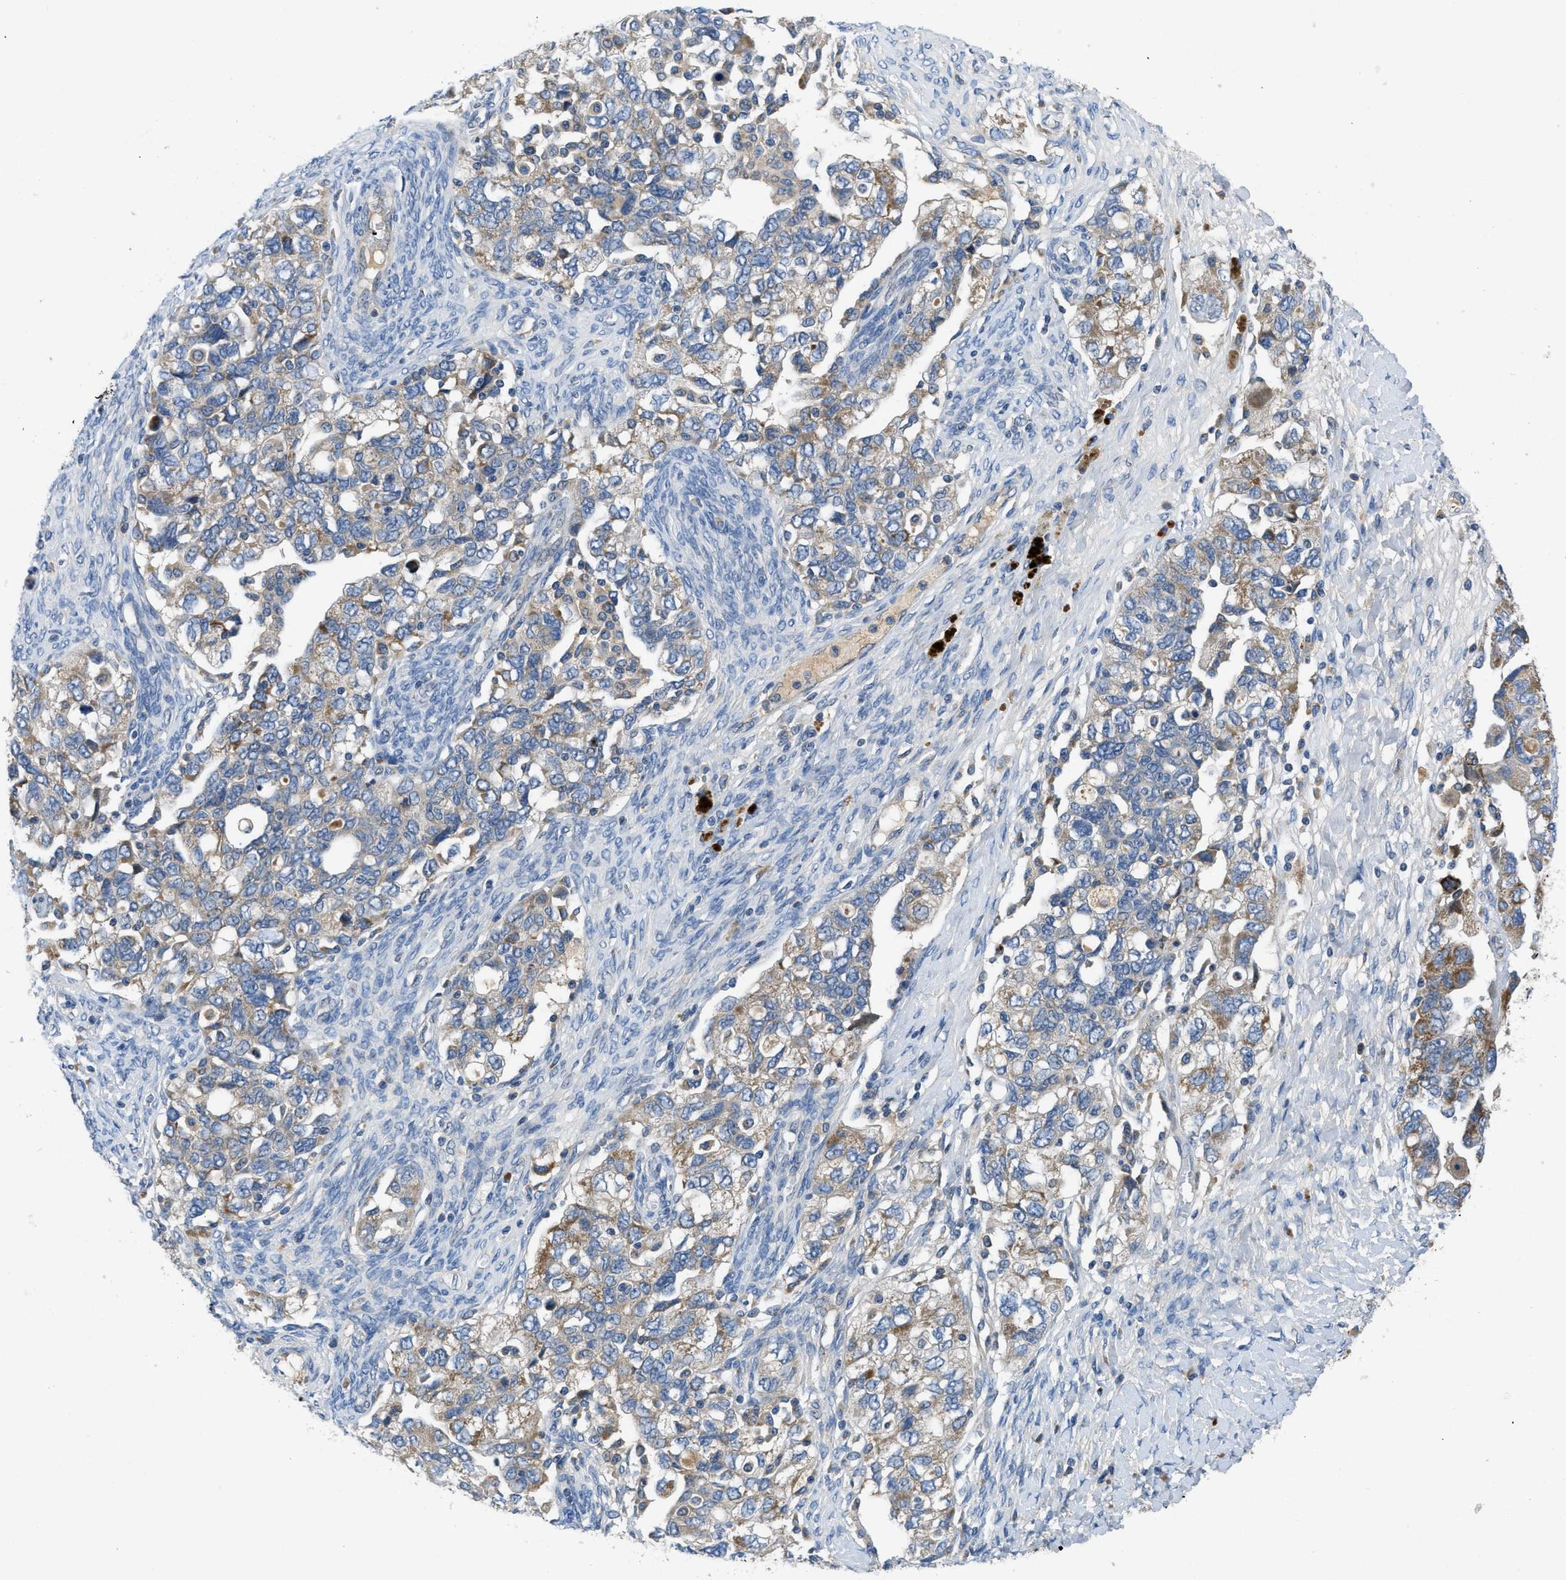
{"staining": {"intensity": "moderate", "quantity": "<25%", "location": "cytoplasmic/membranous"}, "tissue": "ovarian cancer", "cell_type": "Tumor cells", "image_type": "cancer", "snomed": [{"axis": "morphology", "description": "Carcinoma, NOS"}, {"axis": "morphology", "description": "Cystadenocarcinoma, serous, NOS"}, {"axis": "topography", "description": "Ovary"}], "caption": "A low amount of moderate cytoplasmic/membranous expression is present in about <25% of tumor cells in ovarian cancer tissue. The staining was performed using DAB to visualize the protein expression in brown, while the nuclei were stained in blue with hematoxylin (Magnification: 20x).", "gene": "PNKD", "patient": {"sex": "female", "age": 69}}